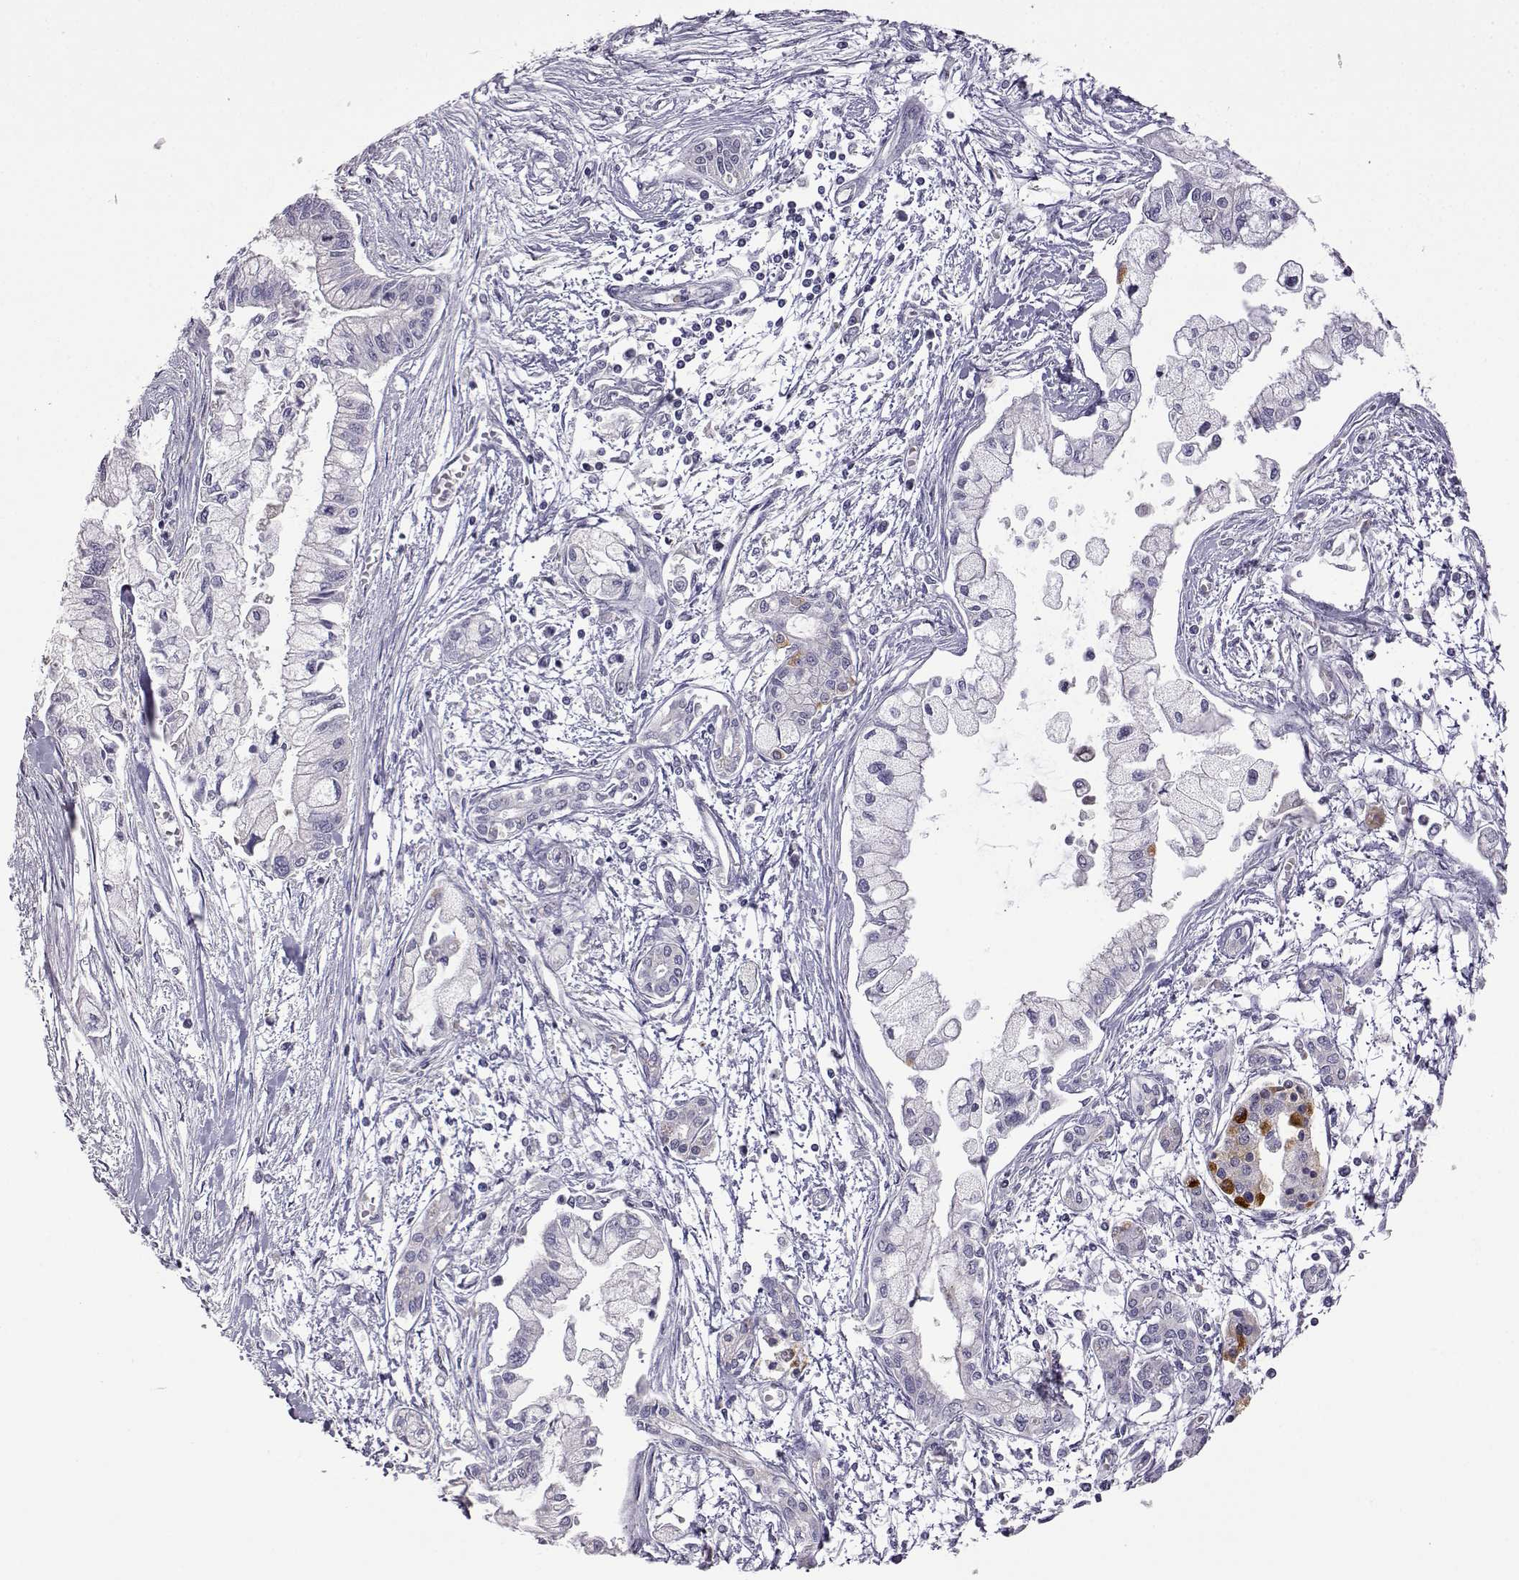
{"staining": {"intensity": "negative", "quantity": "none", "location": "none"}, "tissue": "pancreatic cancer", "cell_type": "Tumor cells", "image_type": "cancer", "snomed": [{"axis": "morphology", "description": "Adenocarcinoma, NOS"}, {"axis": "topography", "description": "Pancreas"}], "caption": "A micrograph of adenocarcinoma (pancreatic) stained for a protein demonstrates no brown staining in tumor cells.", "gene": "VGF", "patient": {"sex": "male", "age": 54}}